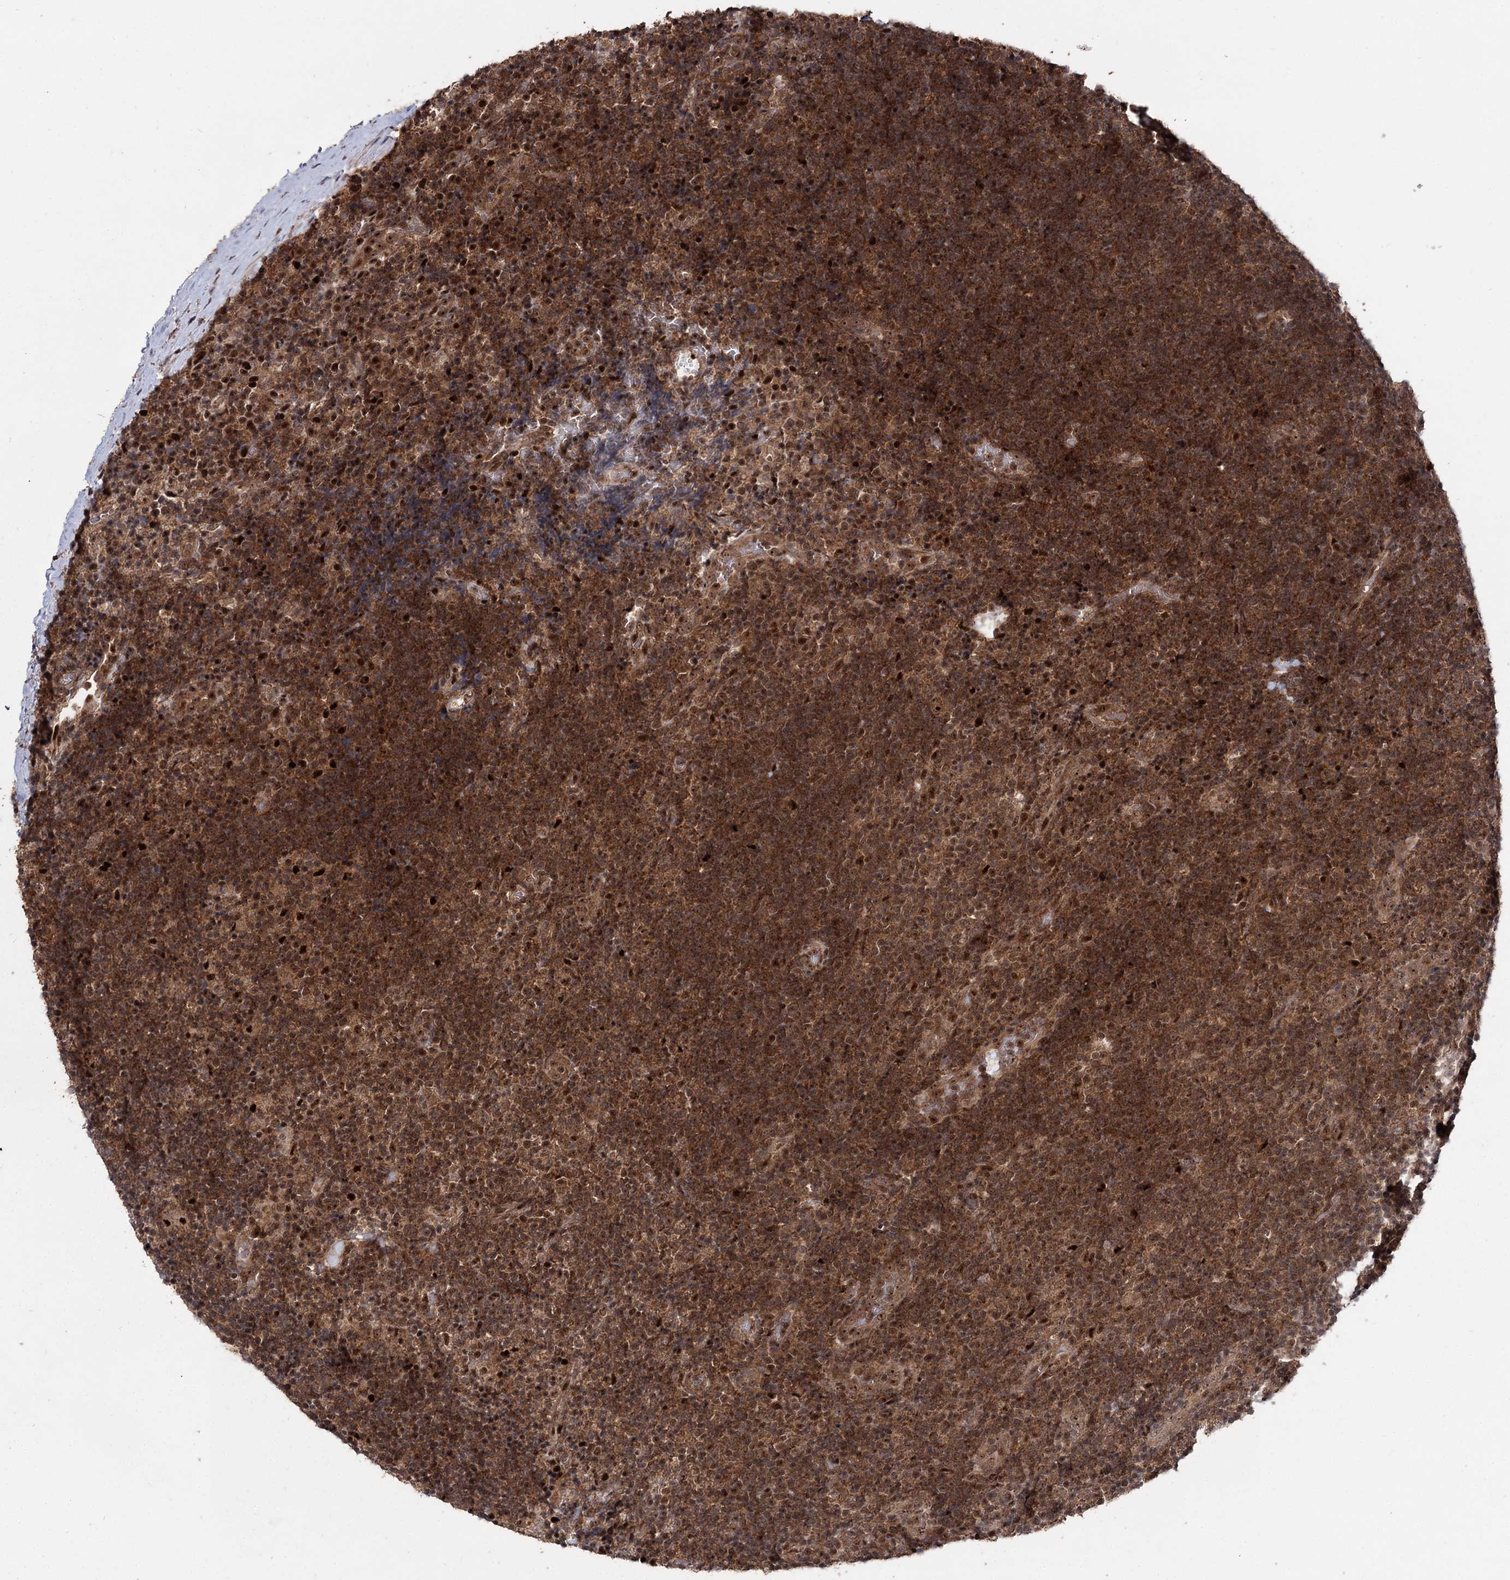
{"staining": {"intensity": "moderate", "quantity": ">75%", "location": "cytoplasmic/membranous,nuclear"}, "tissue": "lymphoma", "cell_type": "Tumor cells", "image_type": "cancer", "snomed": [{"axis": "morphology", "description": "Hodgkin's disease, NOS"}, {"axis": "topography", "description": "Lymph node"}], "caption": "This is a histology image of immunohistochemistry (IHC) staining of lymphoma, which shows moderate staining in the cytoplasmic/membranous and nuclear of tumor cells.", "gene": "MKNK2", "patient": {"sex": "female", "age": 57}}